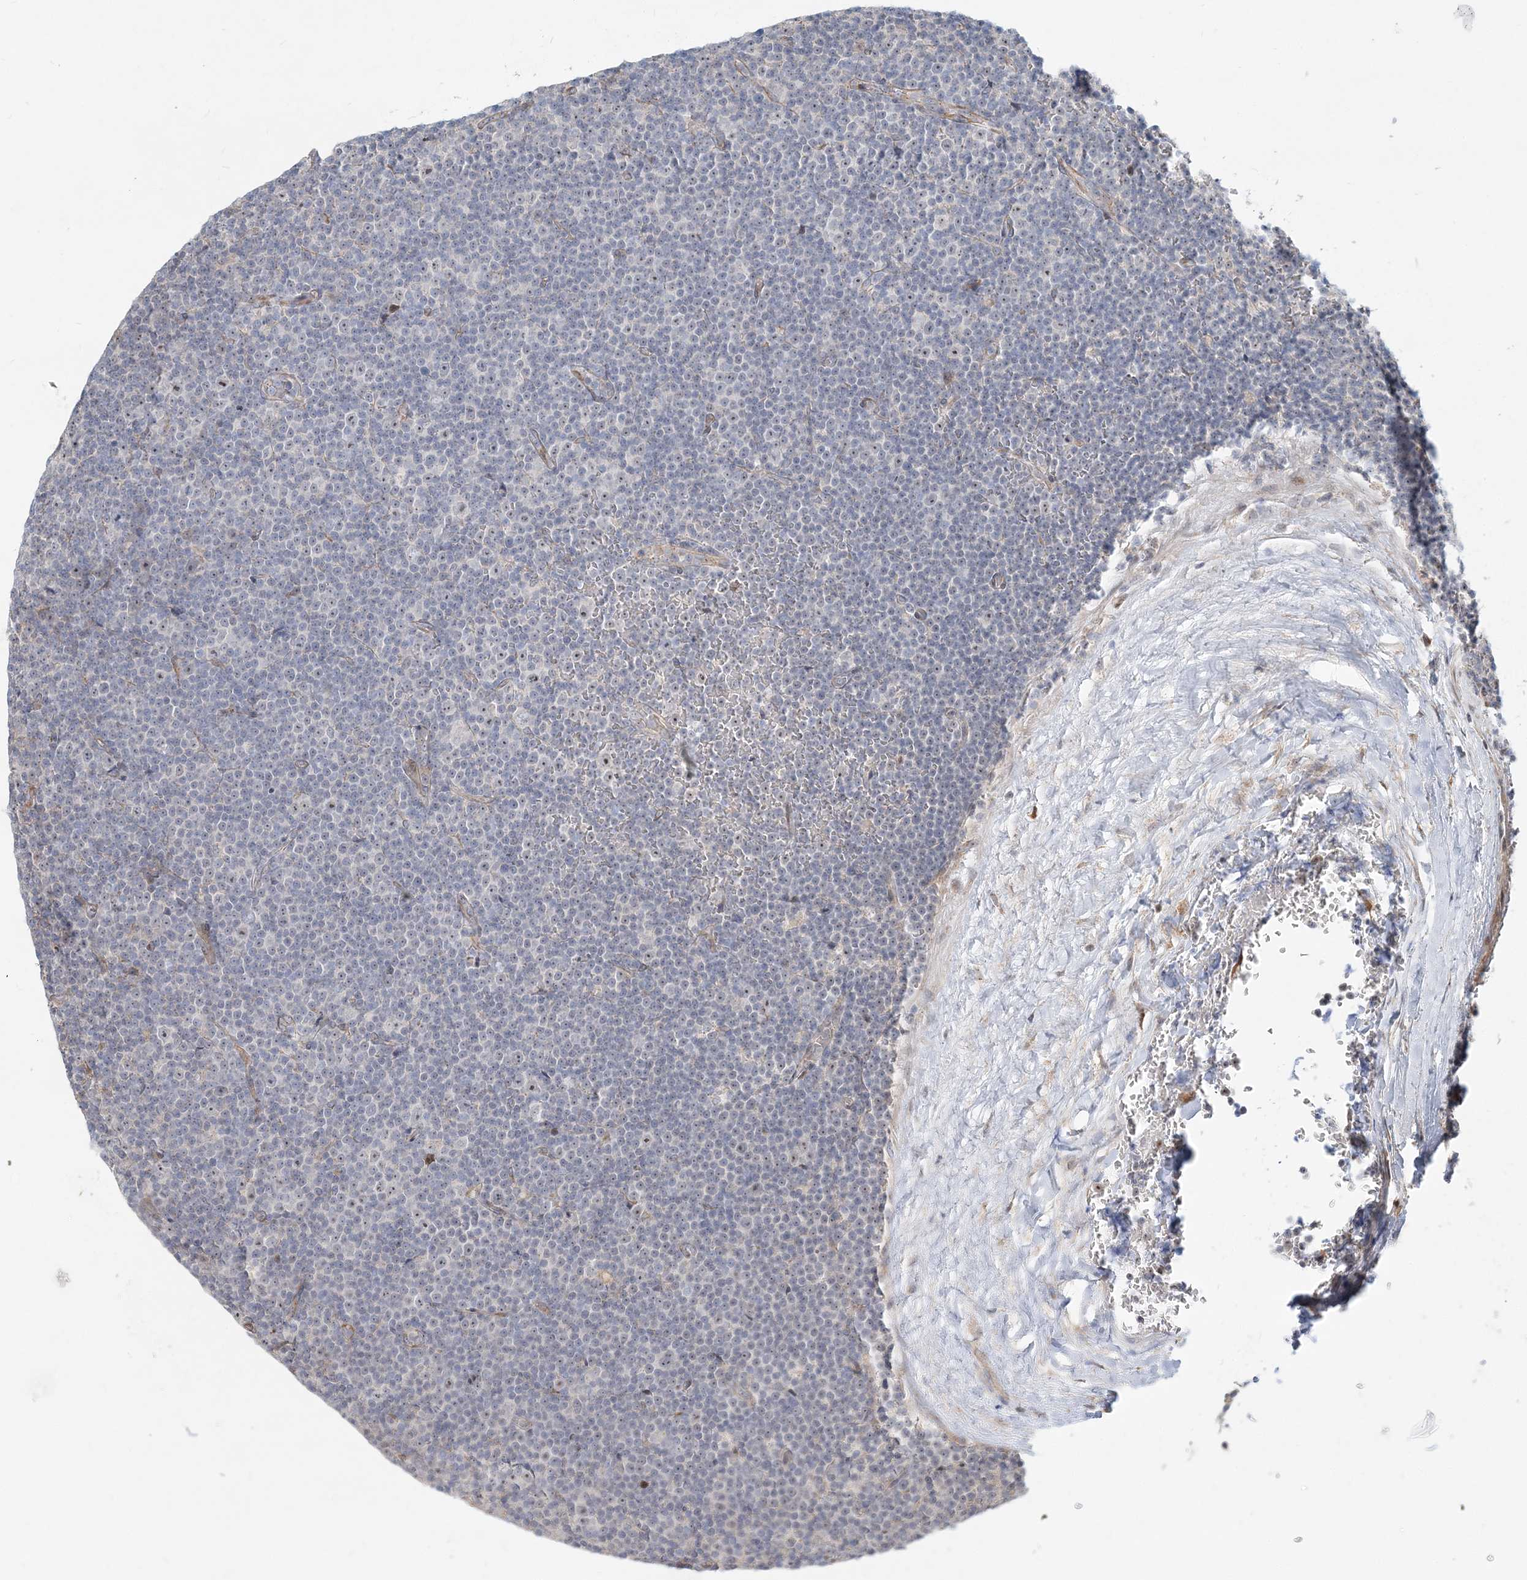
{"staining": {"intensity": "negative", "quantity": "none", "location": "none"}, "tissue": "lymphoma", "cell_type": "Tumor cells", "image_type": "cancer", "snomed": [{"axis": "morphology", "description": "Malignant lymphoma, non-Hodgkin's type, Low grade"}, {"axis": "topography", "description": "Lymph node"}], "caption": "Tumor cells are negative for brown protein staining in lymphoma.", "gene": "CXXC5", "patient": {"sex": "female", "age": 67}}